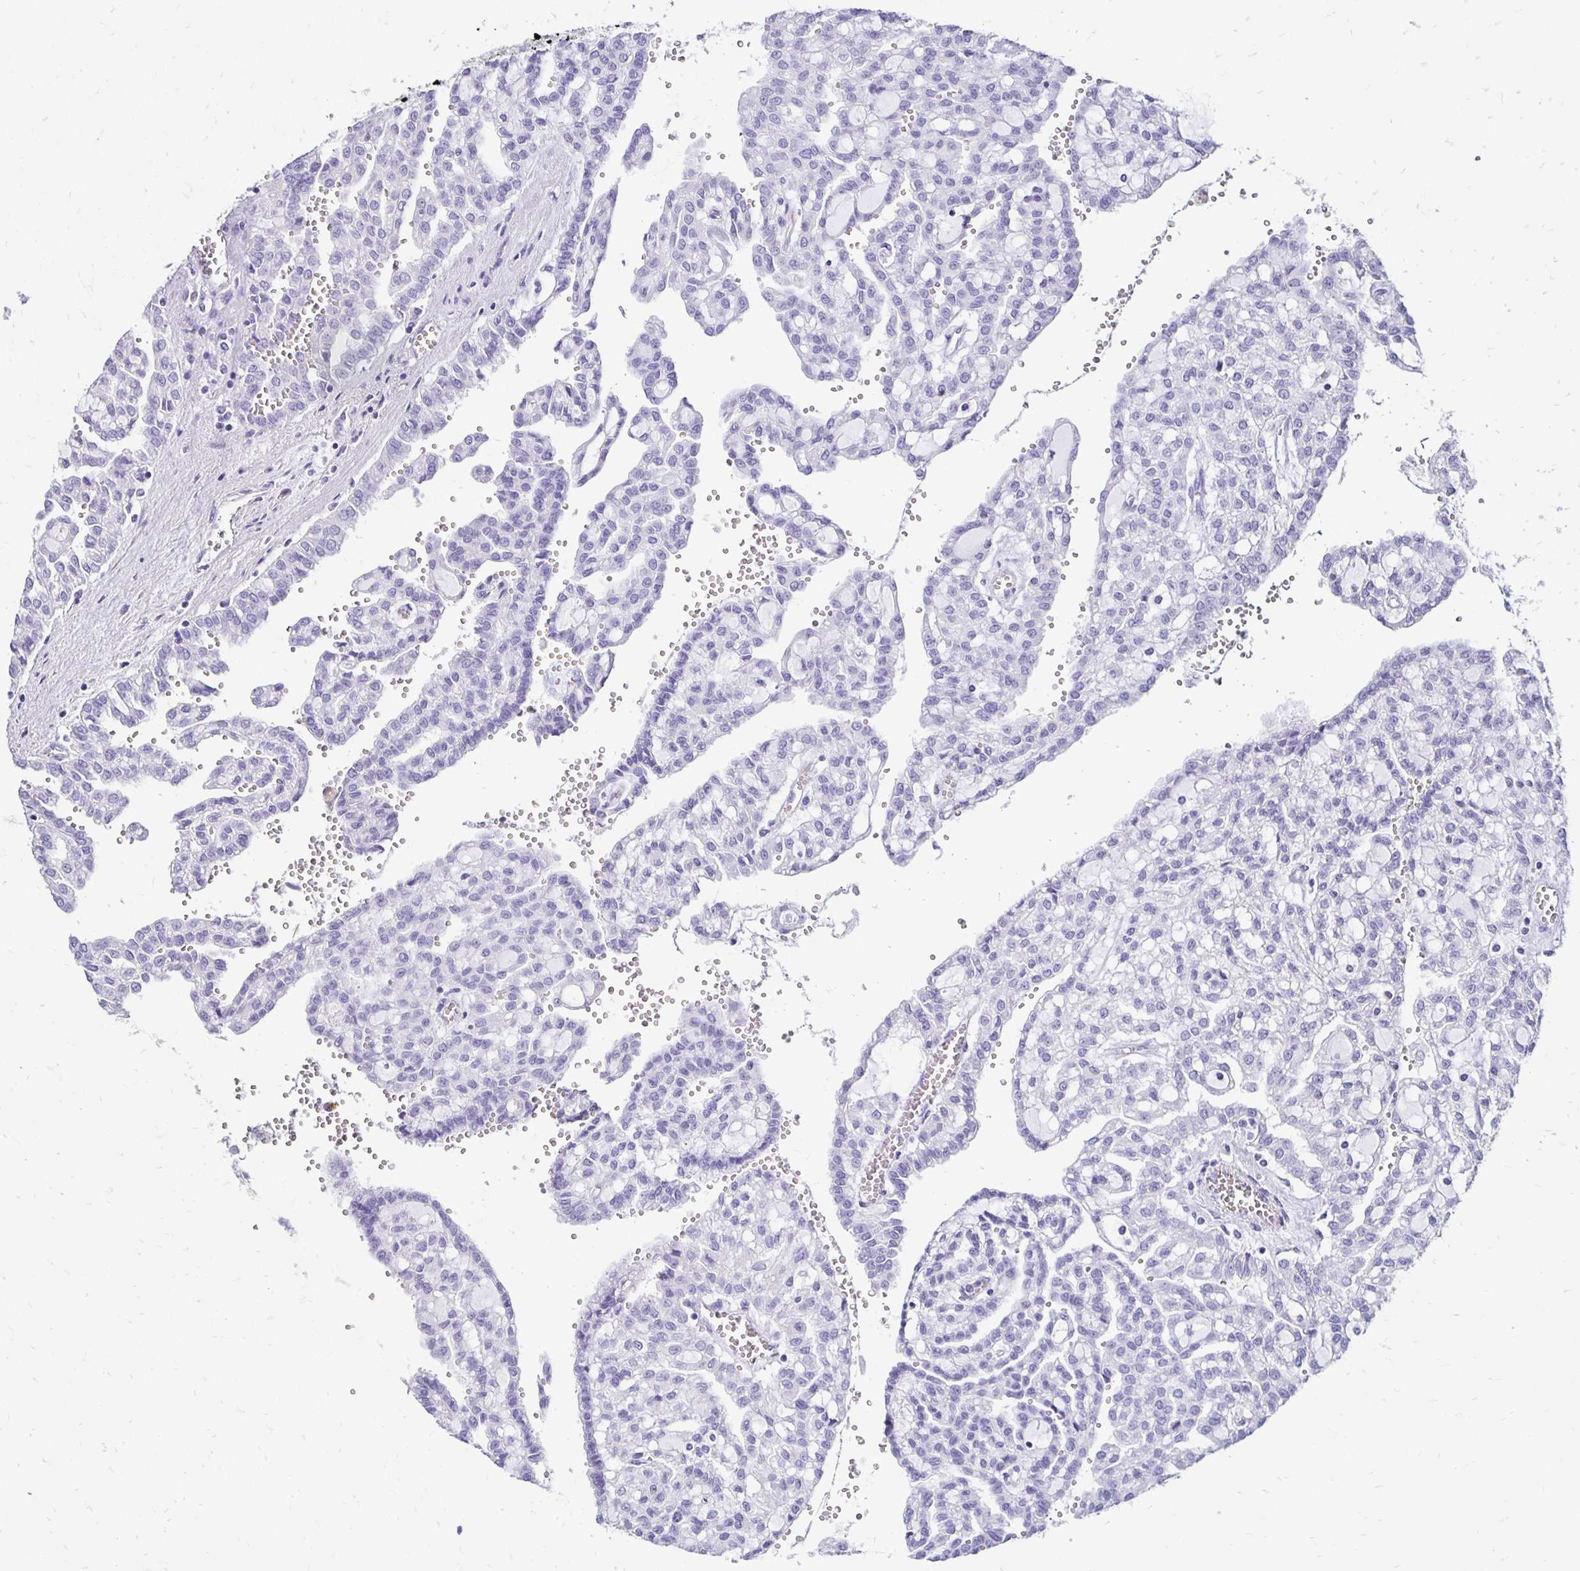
{"staining": {"intensity": "negative", "quantity": "none", "location": "none"}, "tissue": "renal cancer", "cell_type": "Tumor cells", "image_type": "cancer", "snomed": [{"axis": "morphology", "description": "Adenocarcinoma, NOS"}, {"axis": "topography", "description": "Kidney"}], "caption": "Immunohistochemistry histopathology image of human adenocarcinoma (renal) stained for a protein (brown), which displays no staining in tumor cells.", "gene": "TMEM54", "patient": {"sex": "male", "age": 63}}